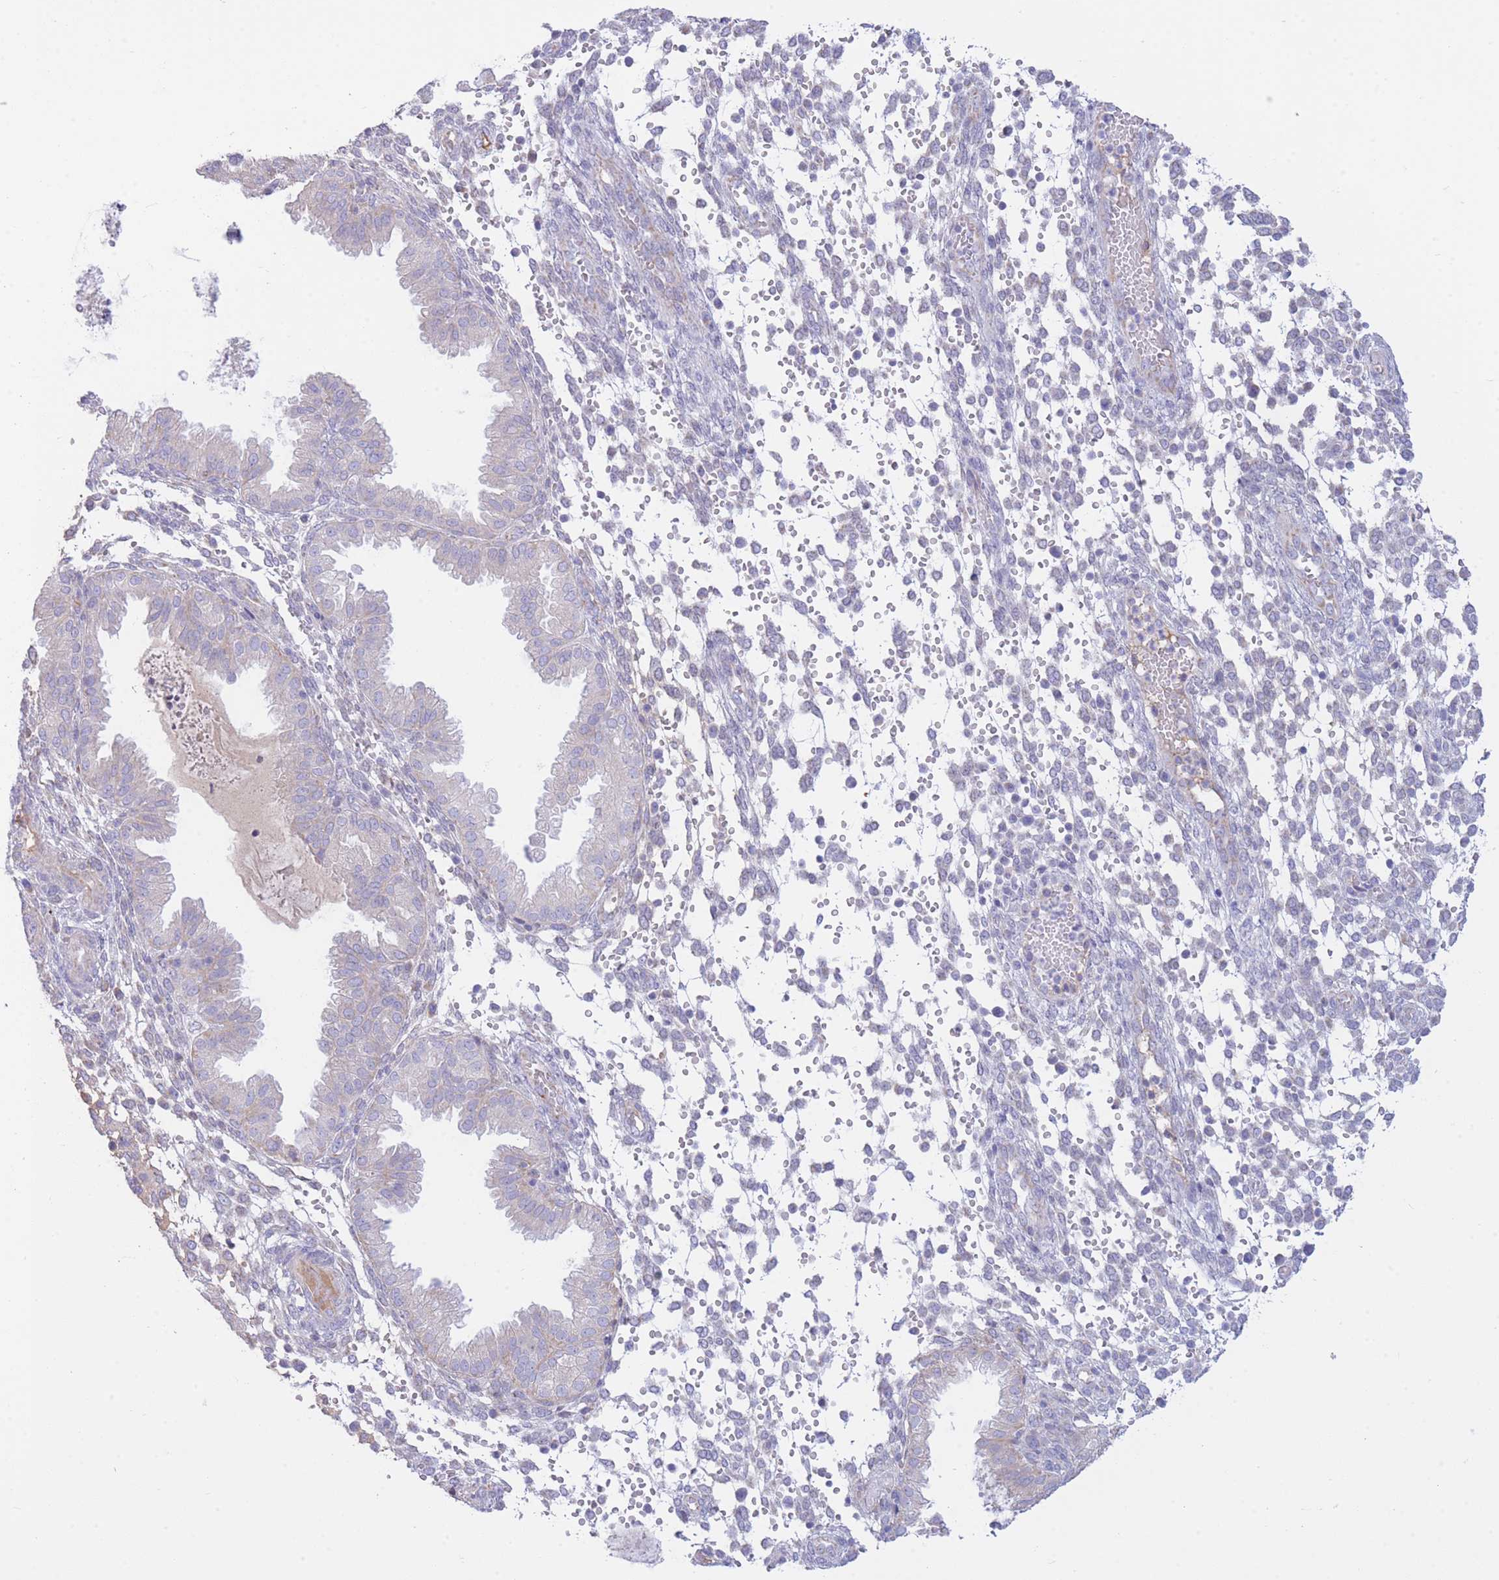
{"staining": {"intensity": "negative", "quantity": "none", "location": "none"}, "tissue": "endometrium", "cell_type": "Cells in endometrial stroma", "image_type": "normal", "snomed": [{"axis": "morphology", "description": "Normal tissue, NOS"}, {"axis": "topography", "description": "Endometrium"}], "caption": "DAB immunohistochemical staining of unremarkable human endometrium displays no significant expression in cells in endometrial stroma.", "gene": "NANP", "patient": {"sex": "female", "age": 33}}